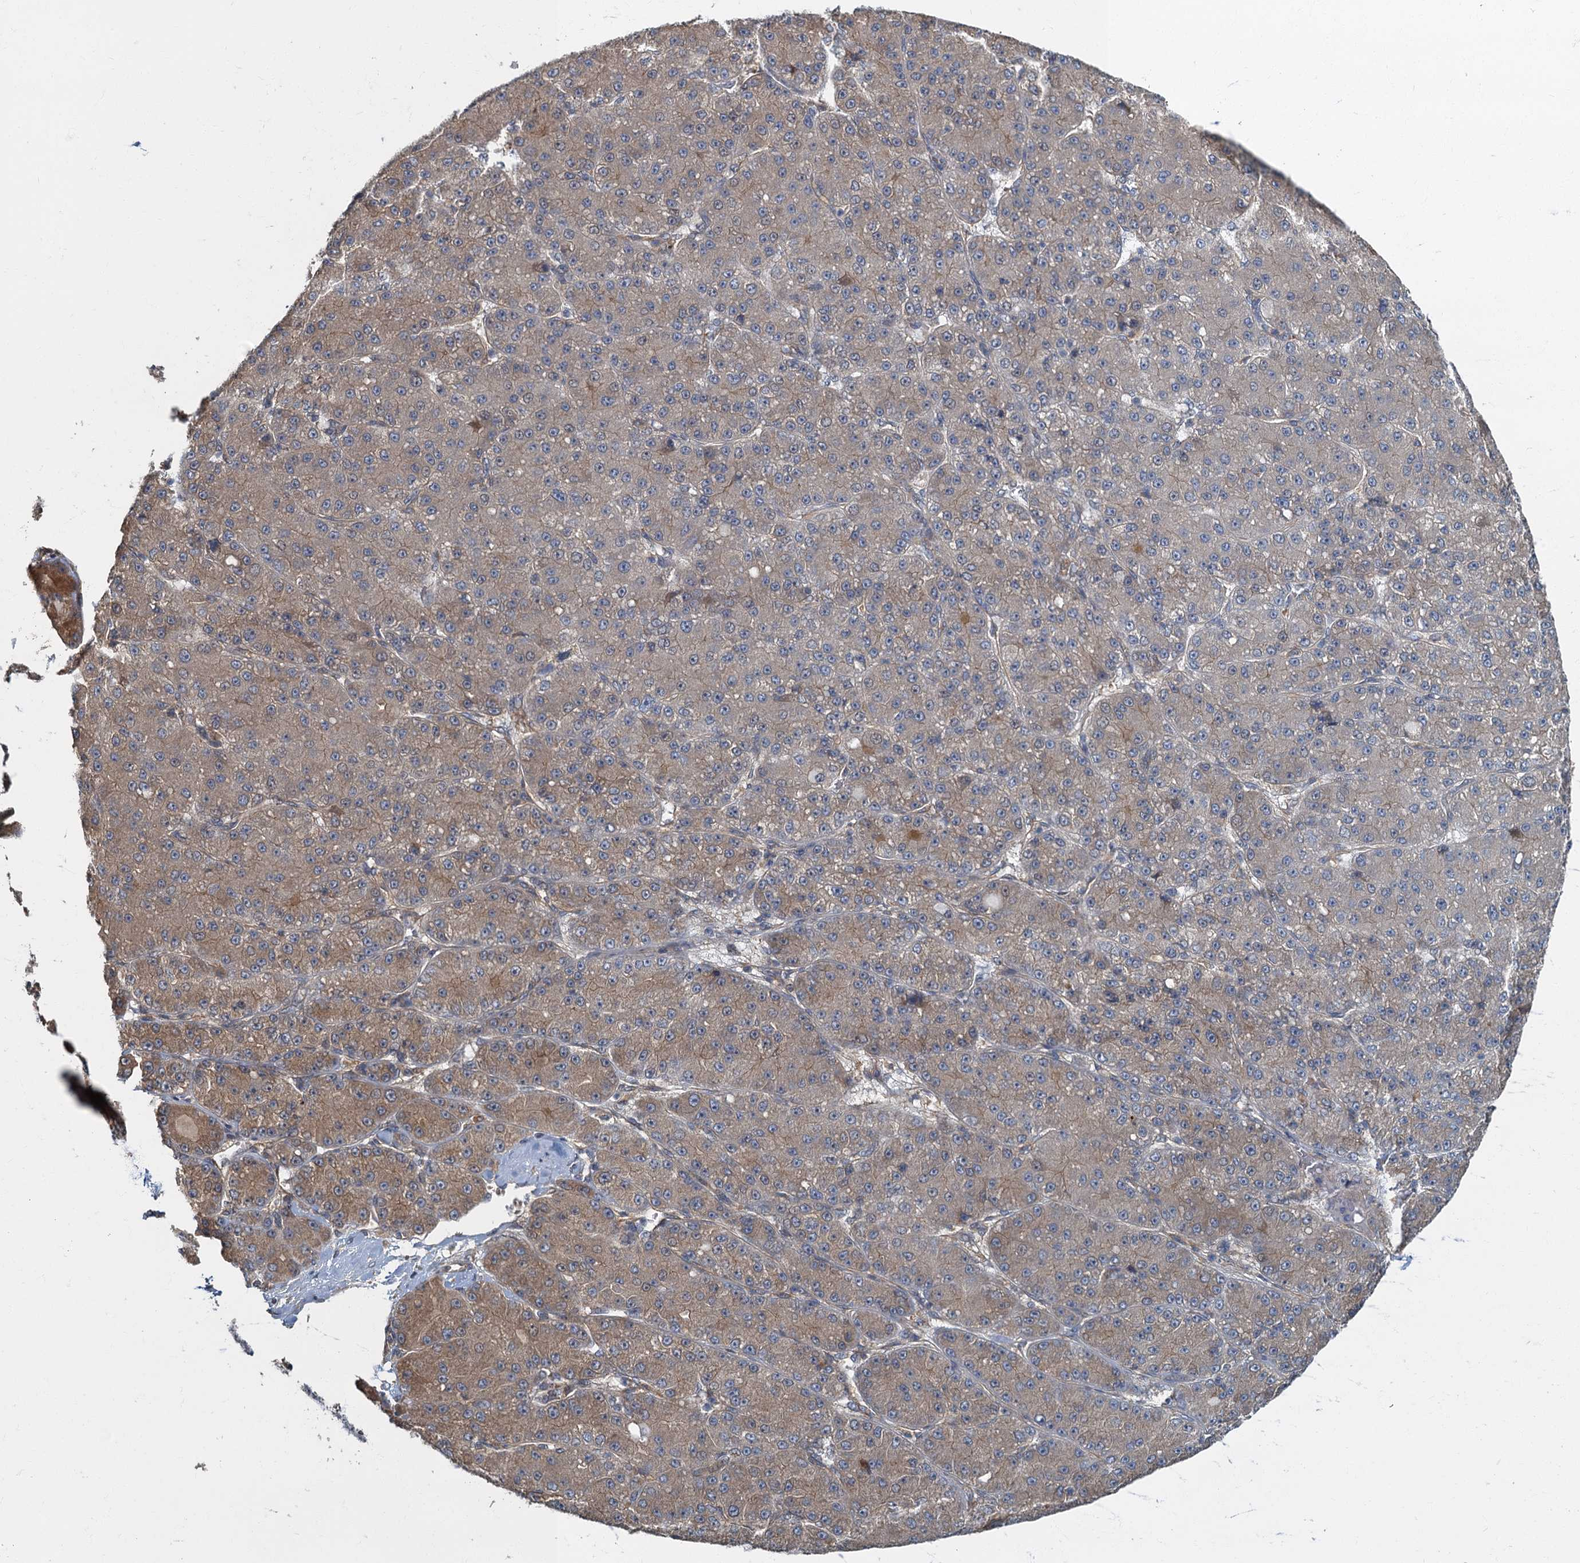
{"staining": {"intensity": "moderate", "quantity": ">75%", "location": "cytoplasmic/membranous"}, "tissue": "liver cancer", "cell_type": "Tumor cells", "image_type": "cancer", "snomed": [{"axis": "morphology", "description": "Carcinoma, Hepatocellular, NOS"}, {"axis": "topography", "description": "Liver"}], "caption": "Immunohistochemical staining of hepatocellular carcinoma (liver) shows medium levels of moderate cytoplasmic/membranous protein staining in about >75% of tumor cells. Immunohistochemistry stains the protein in brown and the nuclei are stained blue.", "gene": "TBCK", "patient": {"sex": "male", "age": 67}}